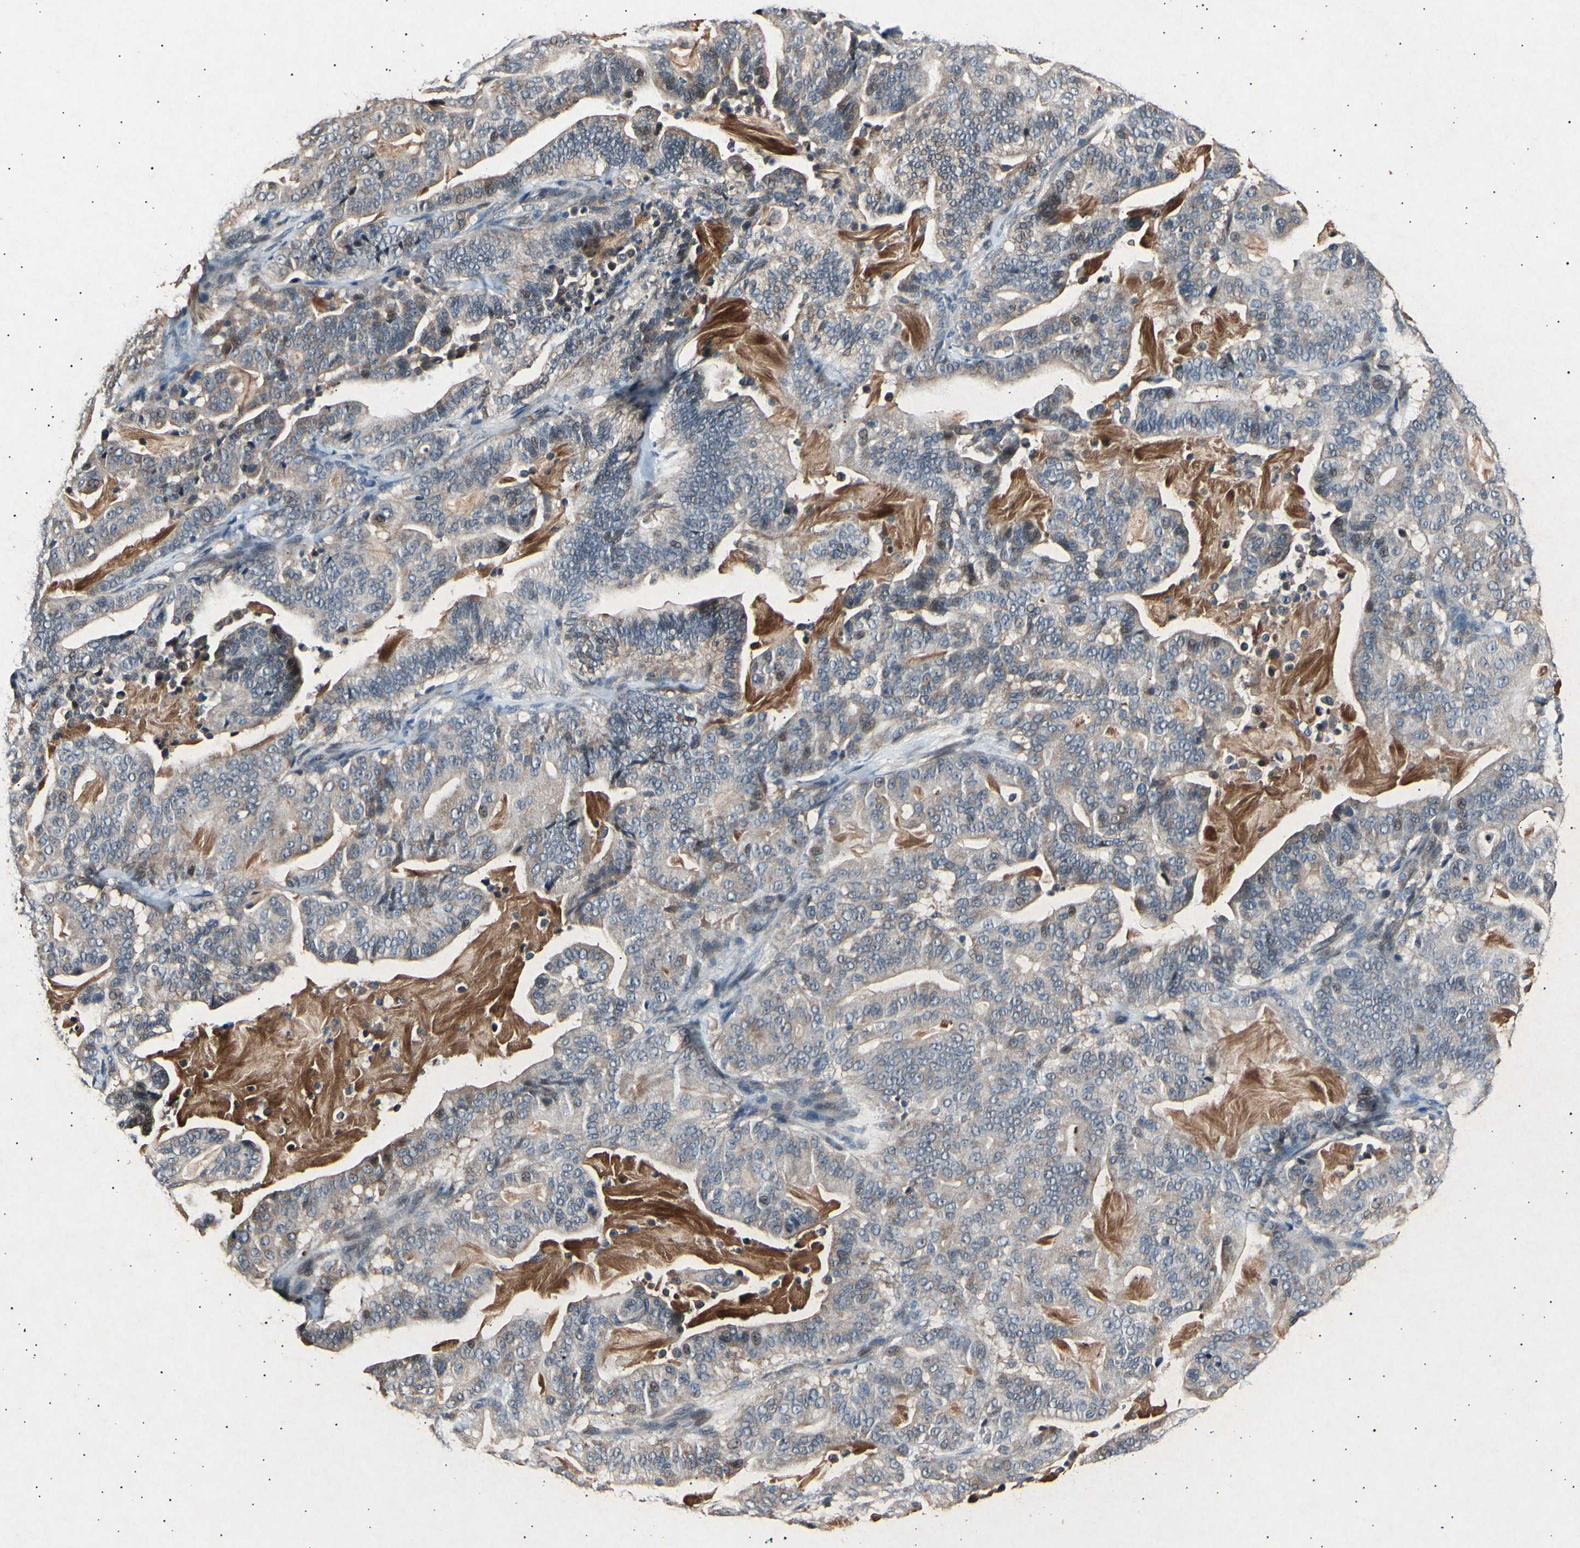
{"staining": {"intensity": "weak", "quantity": ">75%", "location": "cytoplasmic/membranous"}, "tissue": "pancreatic cancer", "cell_type": "Tumor cells", "image_type": "cancer", "snomed": [{"axis": "morphology", "description": "Adenocarcinoma, NOS"}, {"axis": "topography", "description": "Pancreas"}], "caption": "IHC staining of pancreatic cancer (adenocarcinoma), which shows low levels of weak cytoplasmic/membranous expression in about >75% of tumor cells indicating weak cytoplasmic/membranous protein staining. The staining was performed using DAB (3,3'-diaminobenzidine) (brown) for protein detection and nuclei were counterstained in hematoxylin (blue).", "gene": "ADCY3", "patient": {"sex": "male", "age": 63}}